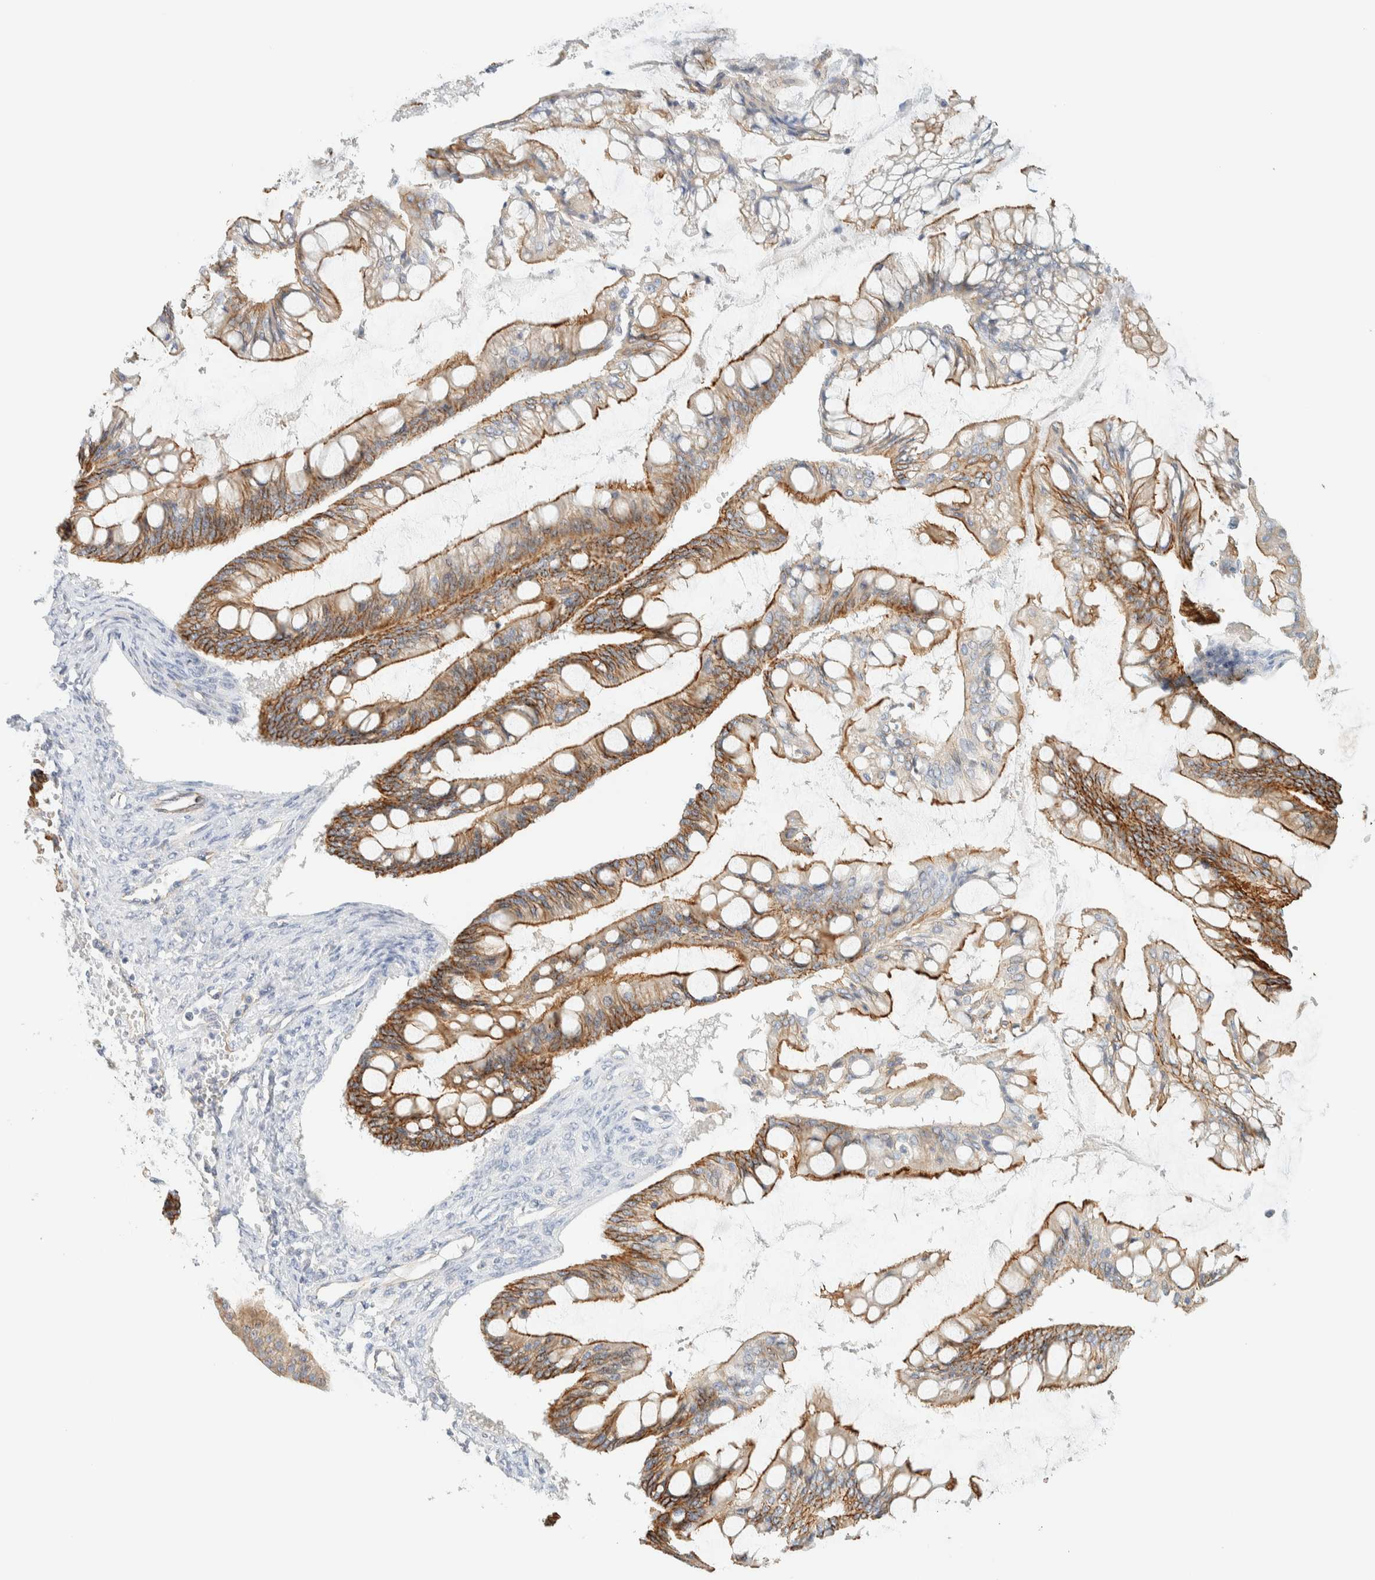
{"staining": {"intensity": "moderate", "quantity": ">75%", "location": "cytoplasmic/membranous"}, "tissue": "ovarian cancer", "cell_type": "Tumor cells", "image_type": "cancer", "snomed": [{"axis": "morphology", "description": "Cystadenocarcinoma, mucinous, NOS"}, {"axis": "topography", "description": "Ovary"}], "caption": "High-power microscopy captured an IHC micrograph of ovarian mucinous cystadenocarcinoma, revealing moderate cytoplasmic/membranous expression in about >75% of tumor cells. The protein is shown in brown color, while the nuclei are stained blue.", "gene": "LIMA1", "patient": {"sex": "female", "age": 73}}